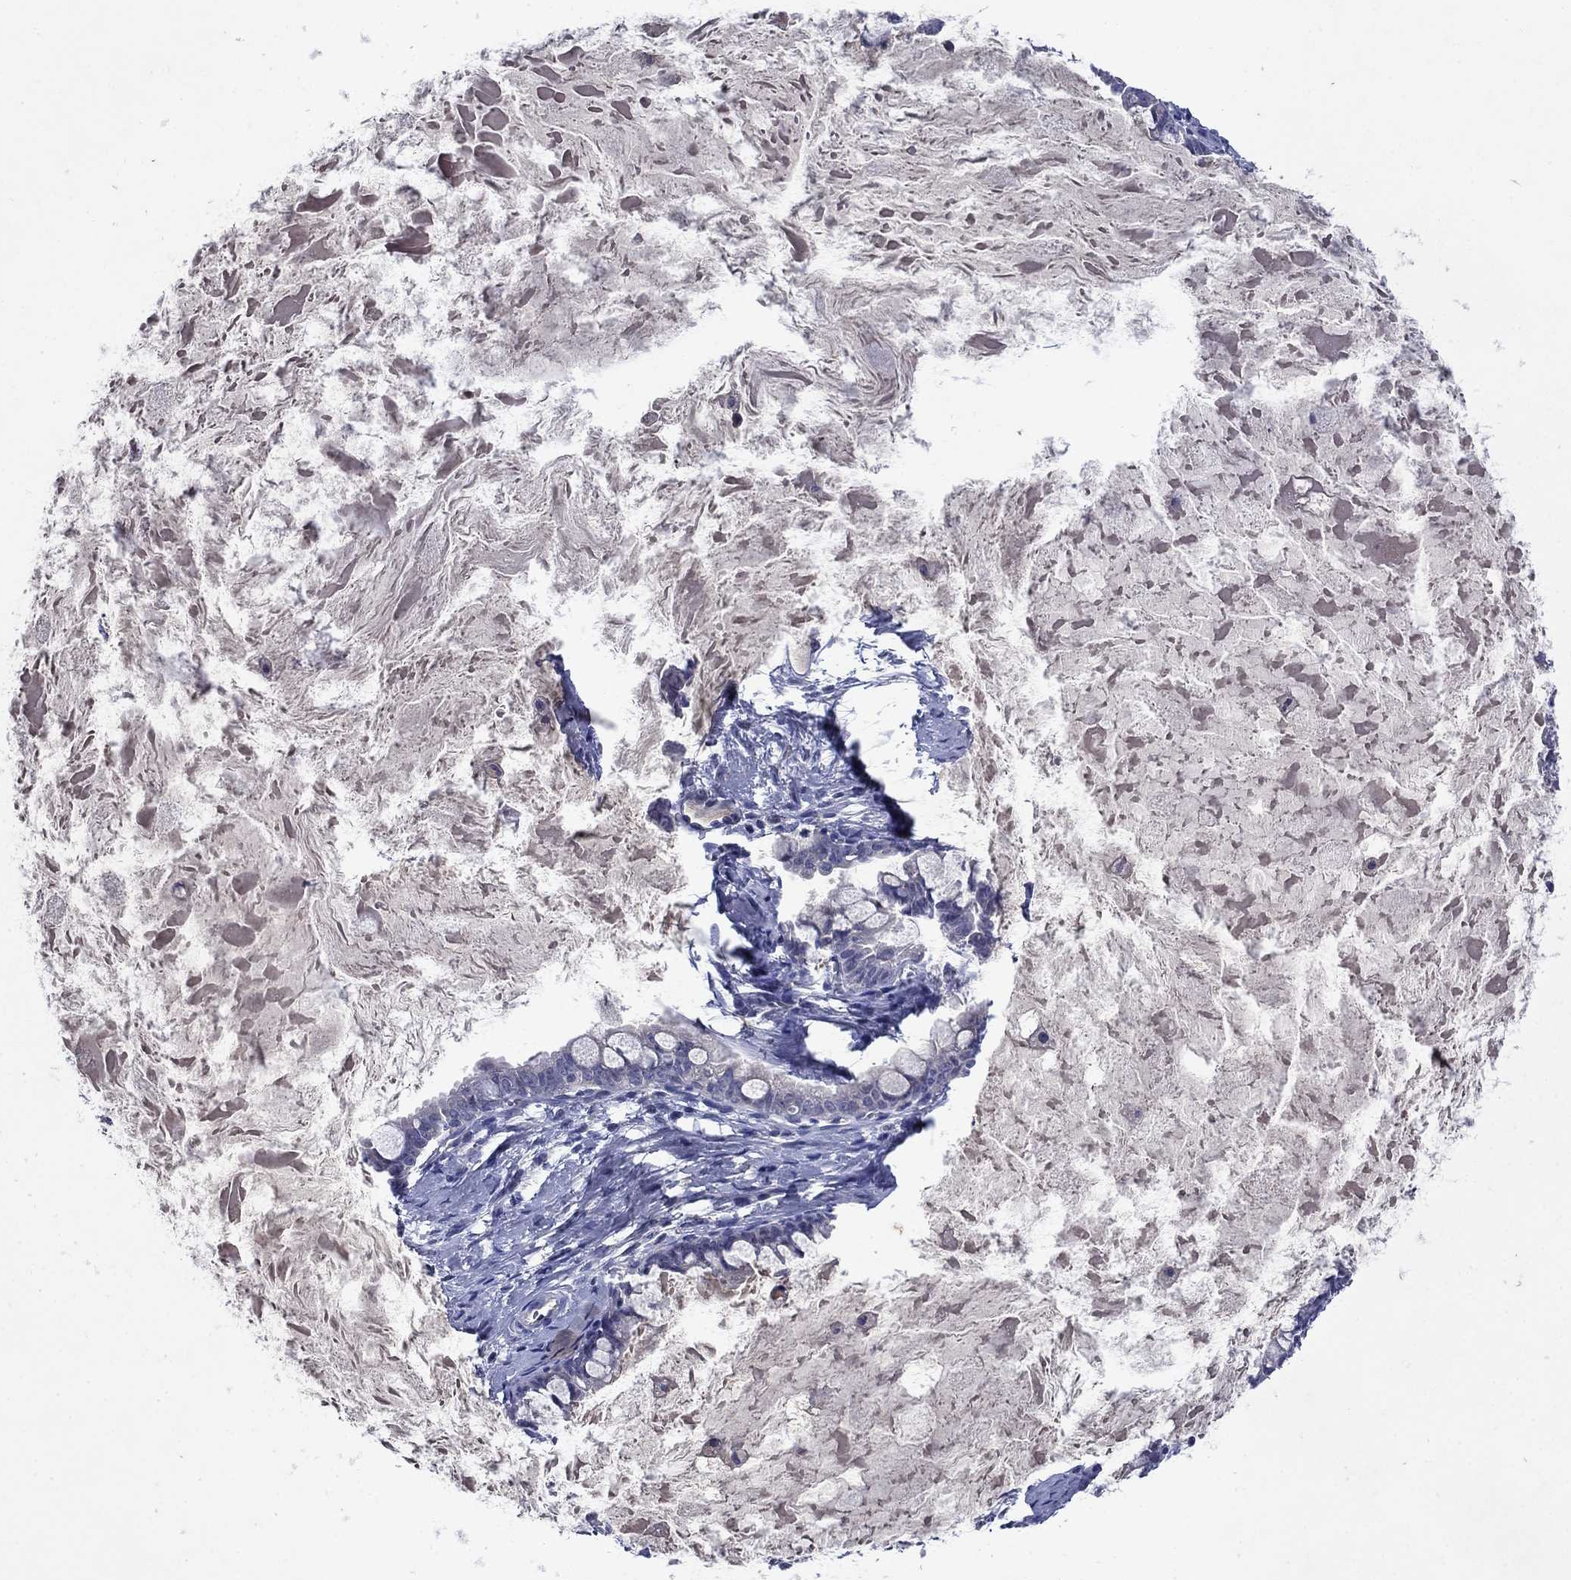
{"staining": {"intensity": "negative", "quantity": "none", "location": "none"}, "tissue": "ovarian cancer", "cell_type": "Tumor cells", "image_type": "cancer", "snomed": [{"axis": "morphology", "description": "Cystadenocarcinoma, mucinous, NOS"}, {"axis": "topography", "description": "Ovary"}], "caption": "Immunohistochemical staining of ovarian cancer (mucinous cystadenocarcinoma) shows no significant positivity in tumor cells.", "gene": "STAB2", "patient": {"sex": "female", "age": 63}}